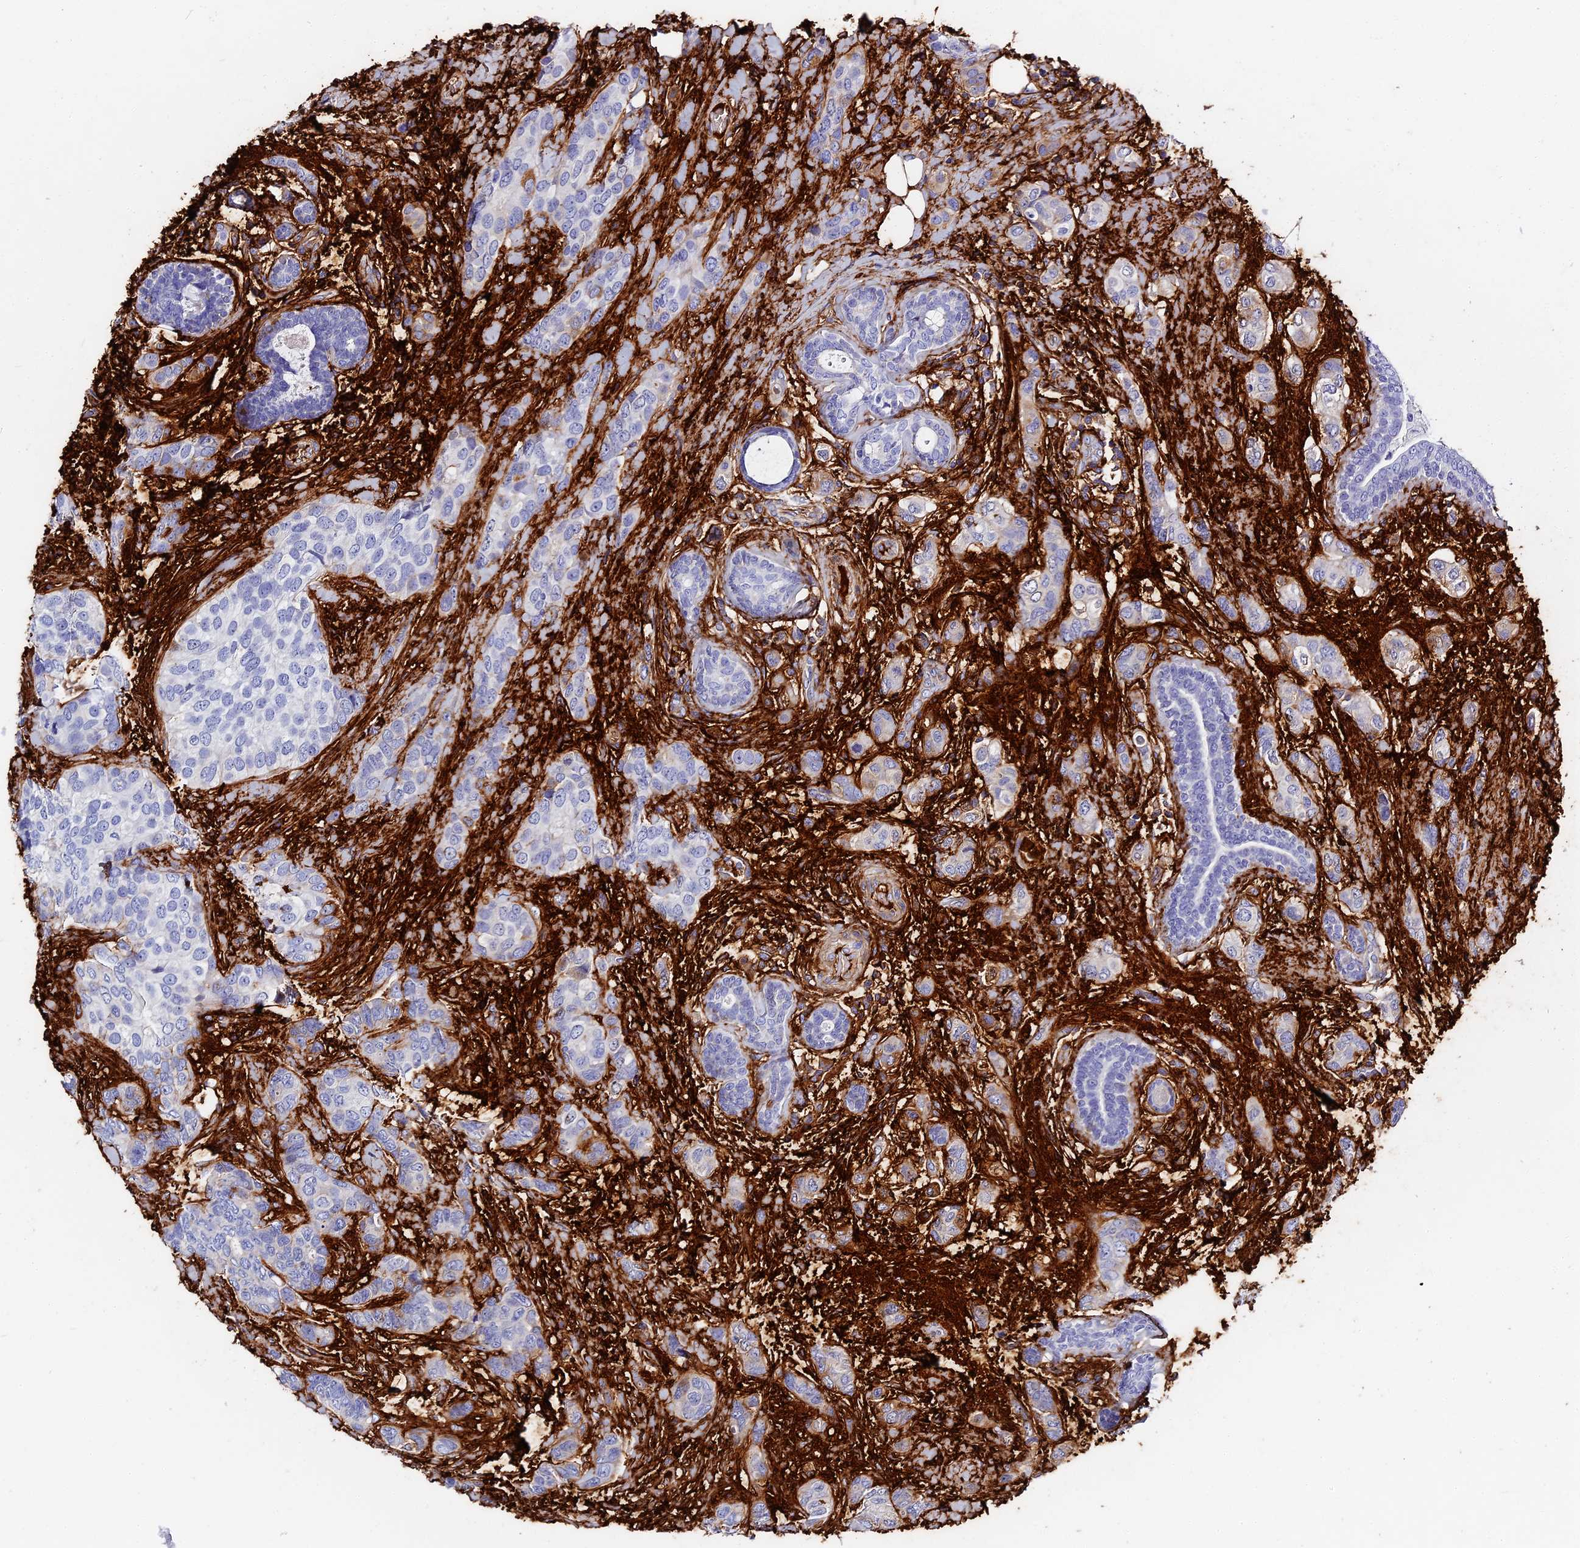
{"staining": {"intensity": "negative", "quantity": "none", "location": "none"}, "tissue": "breast cancer", "cell_type": "Tumor cells", "image_type": "cancer", "snomed": [{"axis": "morphology", "description": "Lobular carcinoma"}, {"axis": "topography", "description": "Breast"}], "caption": "There is no significant staining in tumor cells of breast cancer (lobular carcinoma). Brightfield microscopy of immunohistochemistry stained with DAB (3,3'-diaminobenzidine) (brown) and hematoxylin (blue), captured at high magnification.", "gene": "ITIH1", "patient": {"sex": "female", "age": 51}}